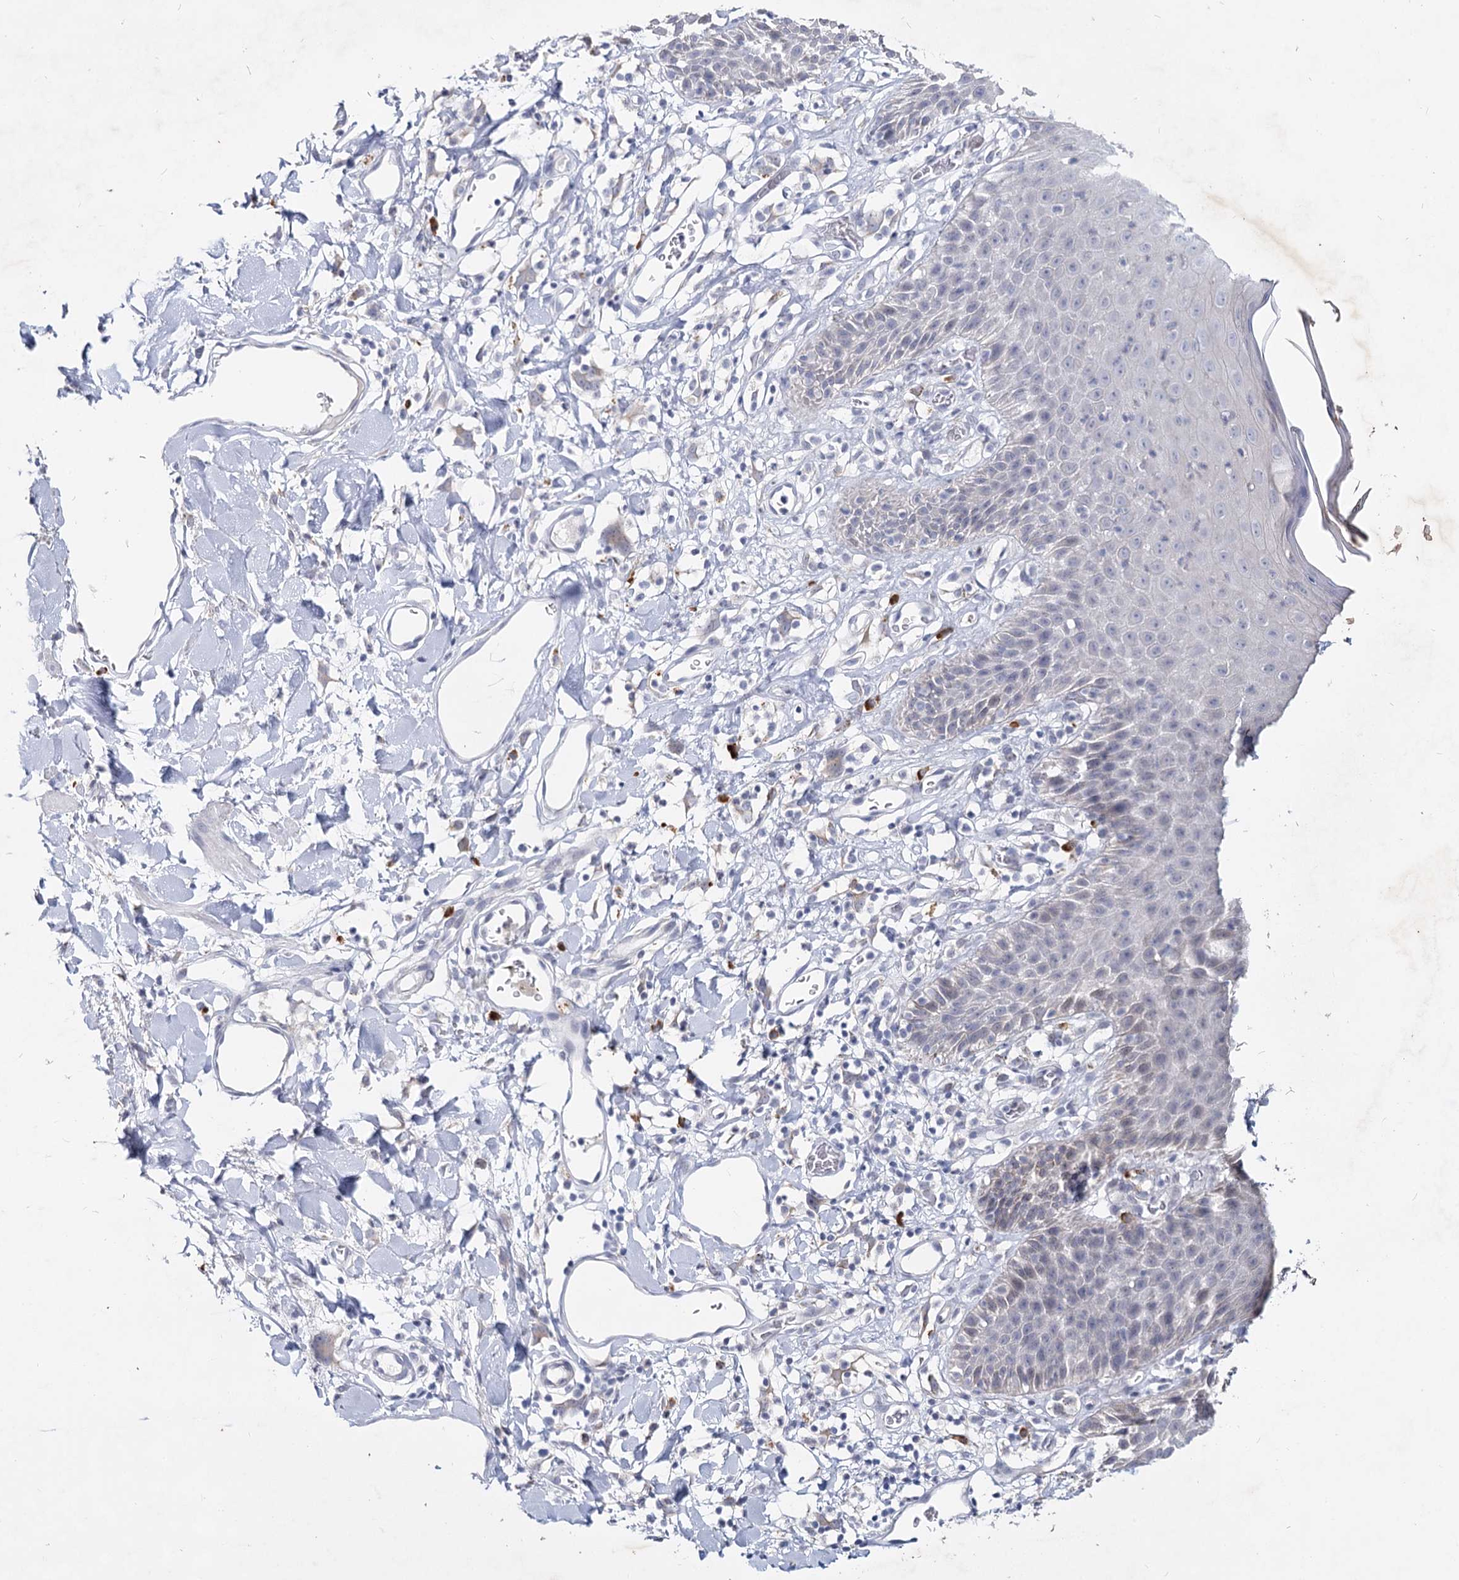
{"staining": {"intensity": "moderate", "quantity": "<25%", "location": "cytoplasmic/membranous"}, "tissue": "skin", "cell_type": "Epidermal cells", "image_type": "normal", "snomed": [{"axis": "morphology", "description": "Normal tissue, NOS"}, {"axis": "topography", "description": "Vulva"}], "caption": "High-magnification brightfield microscopy of benign skin stained with DAB (brown) and counterstained with hematoxylin (blue). epidermal cells exhibit moderate cytoplasmic/membranous expression is appreciated in about<25% of cells. (IHC, brightfield microscopy, high magnification).", "gene": "CCDC73", "patient": {"sex": "female", "age": 68}}